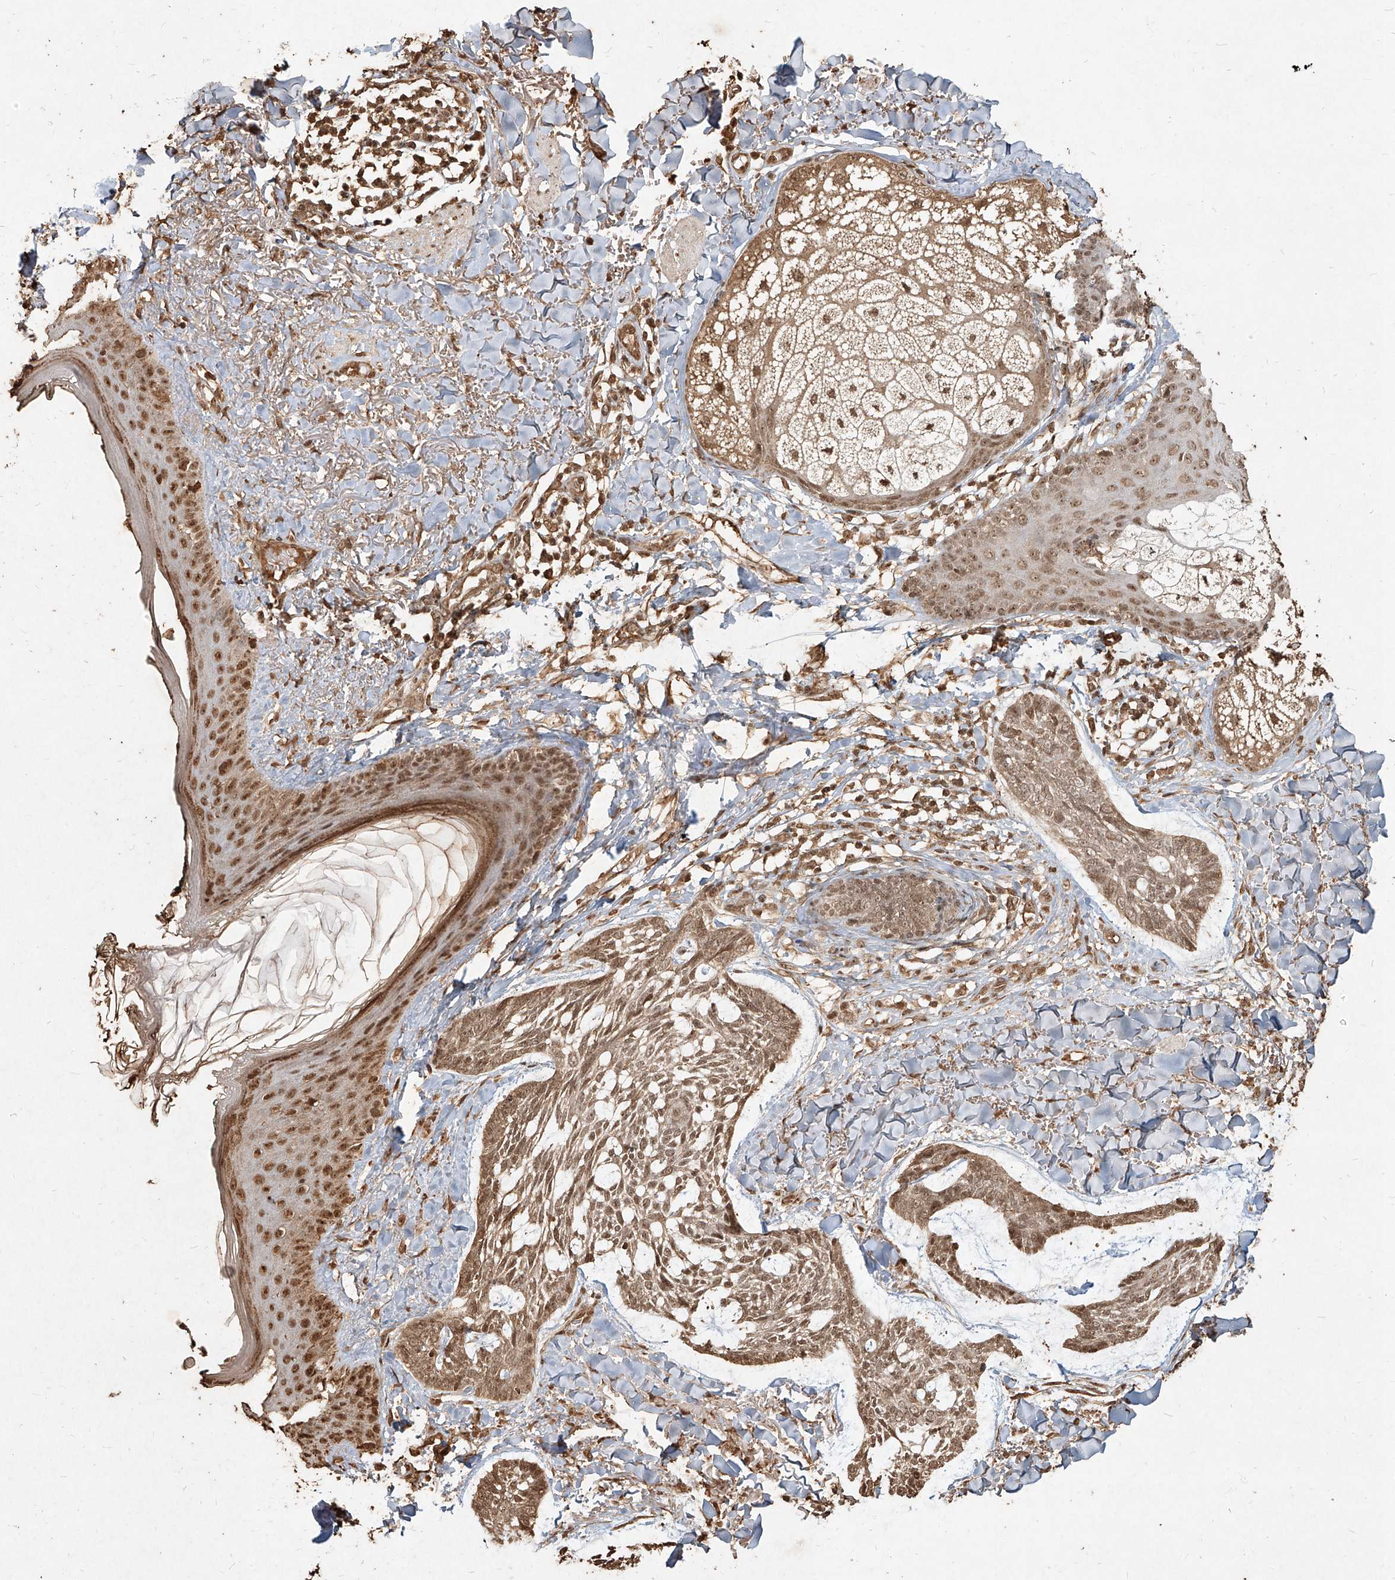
{"staining": {"intensity": "moderate", "quantity": ">75%", "location": "nuclear"}, "tissue": "skin cancer", "cell_type": "Tumor cells", "image_type": "cancer", "snomed": [{"axis": "morphology", "description": "Basal cell carcinoma"}, {"axis": "topography", "description": "Skin"}], "caption": "A histopathology image of skin cancer stained for a protein shows moderate nuclear brown staining in tumor cells.", "gene": "UBE2K", "patient": {"sex": "male", "age": 43}}